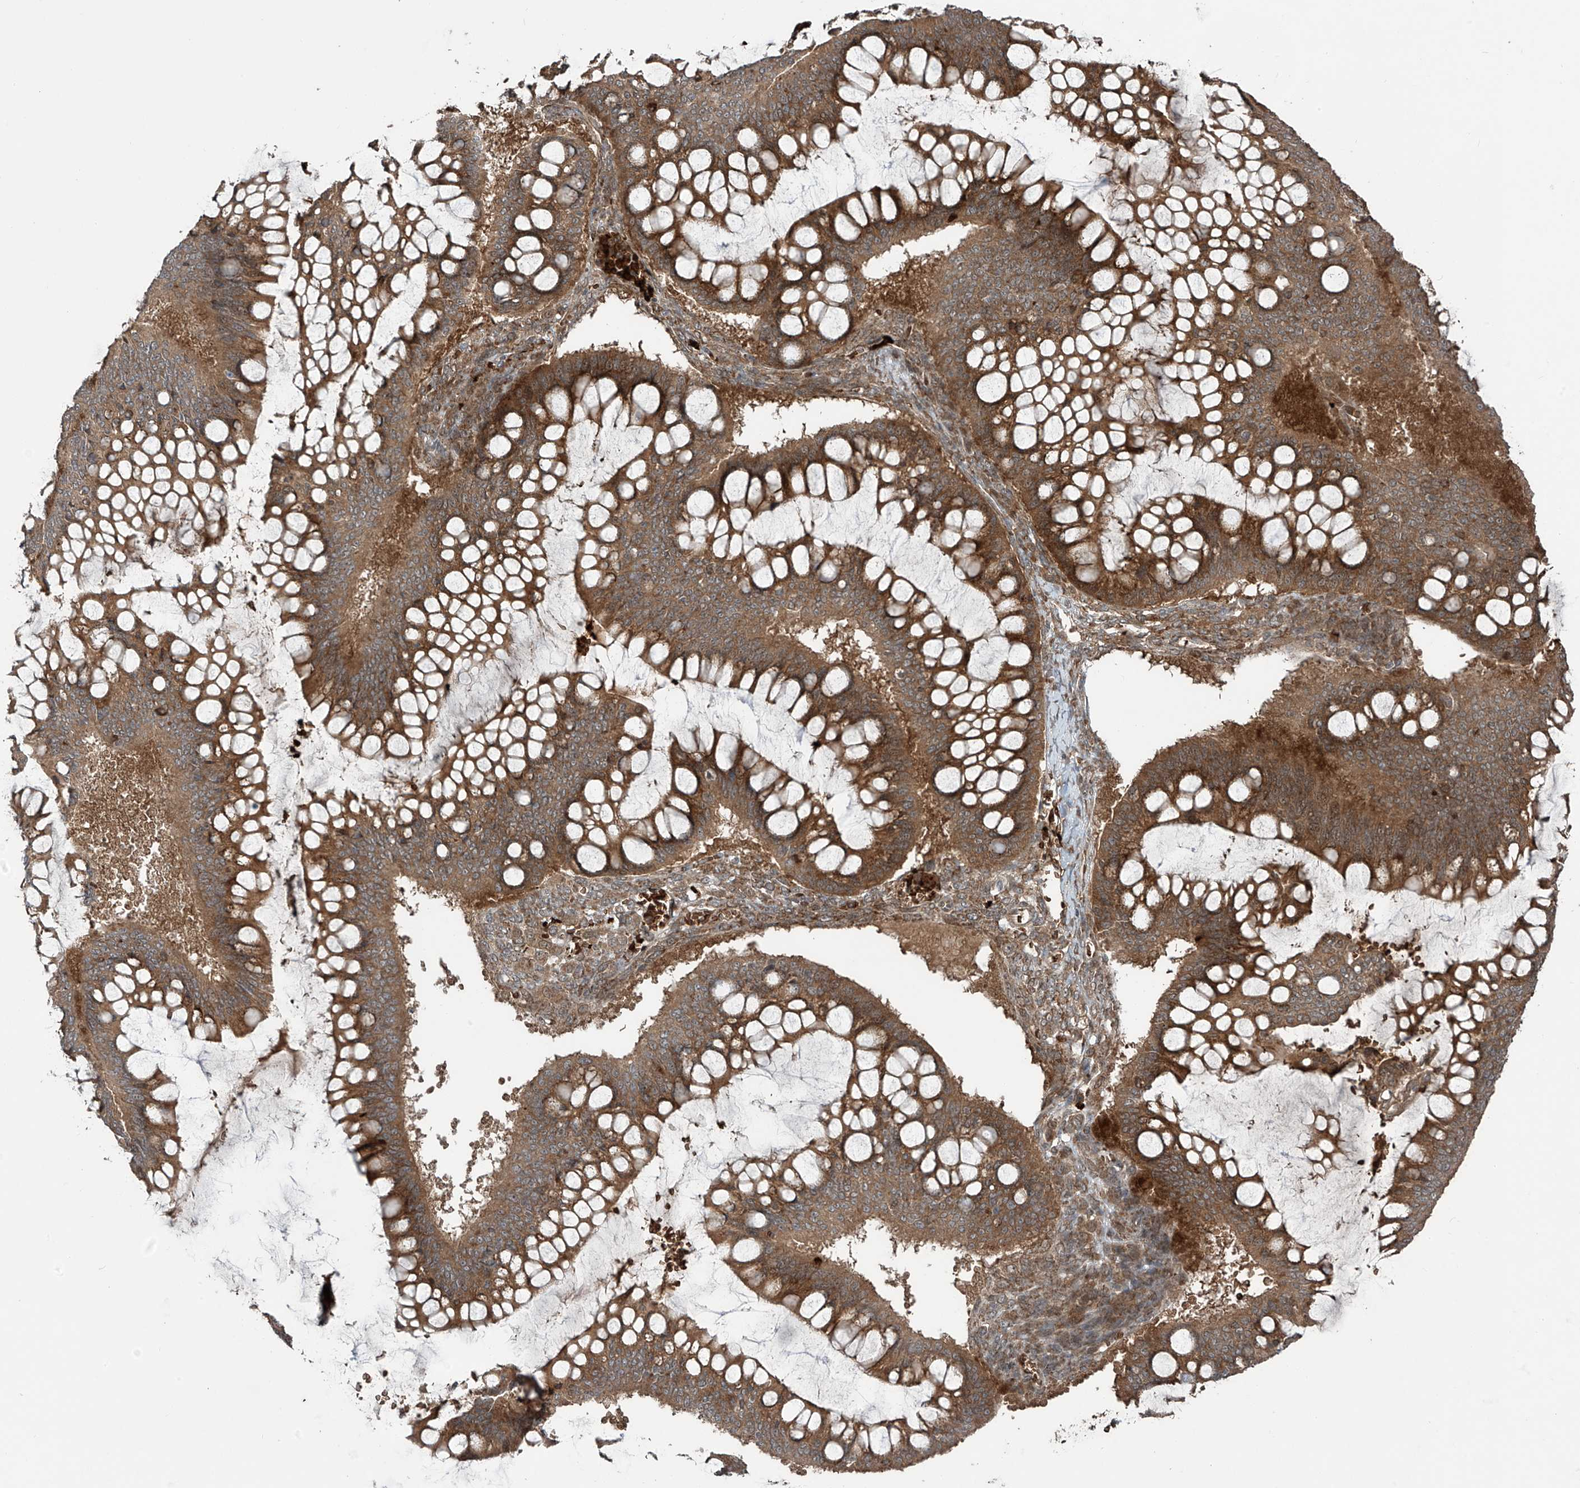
{"staining": {"intensity": "weak", "quantity": ">75%", "location": "cytoplasmic/membranous"}, "tissue": "ovarian cancer", "cell_type": "Tumor cells", "image_type": "cancer", "snomed": [{"axis": "morphology", "description": "Cystadenocarcinoma, mucinous, NOS"}, {"axis": "topography", "description": "Ovary"}], "caption": "Protein staining reveals weak cytoplasmic/membranous staining in approximately >75% of tumor cells in ovarian mucinous cystadenocarcinoma. (Stains: DAB (3,3'-diaminobenzidine) in brown, nuclei in blue, Microscopy: brightfield microscopy at high magnification).", "gene": "ZDHHC9", "patient": {"sex": "female", "age": 73}}